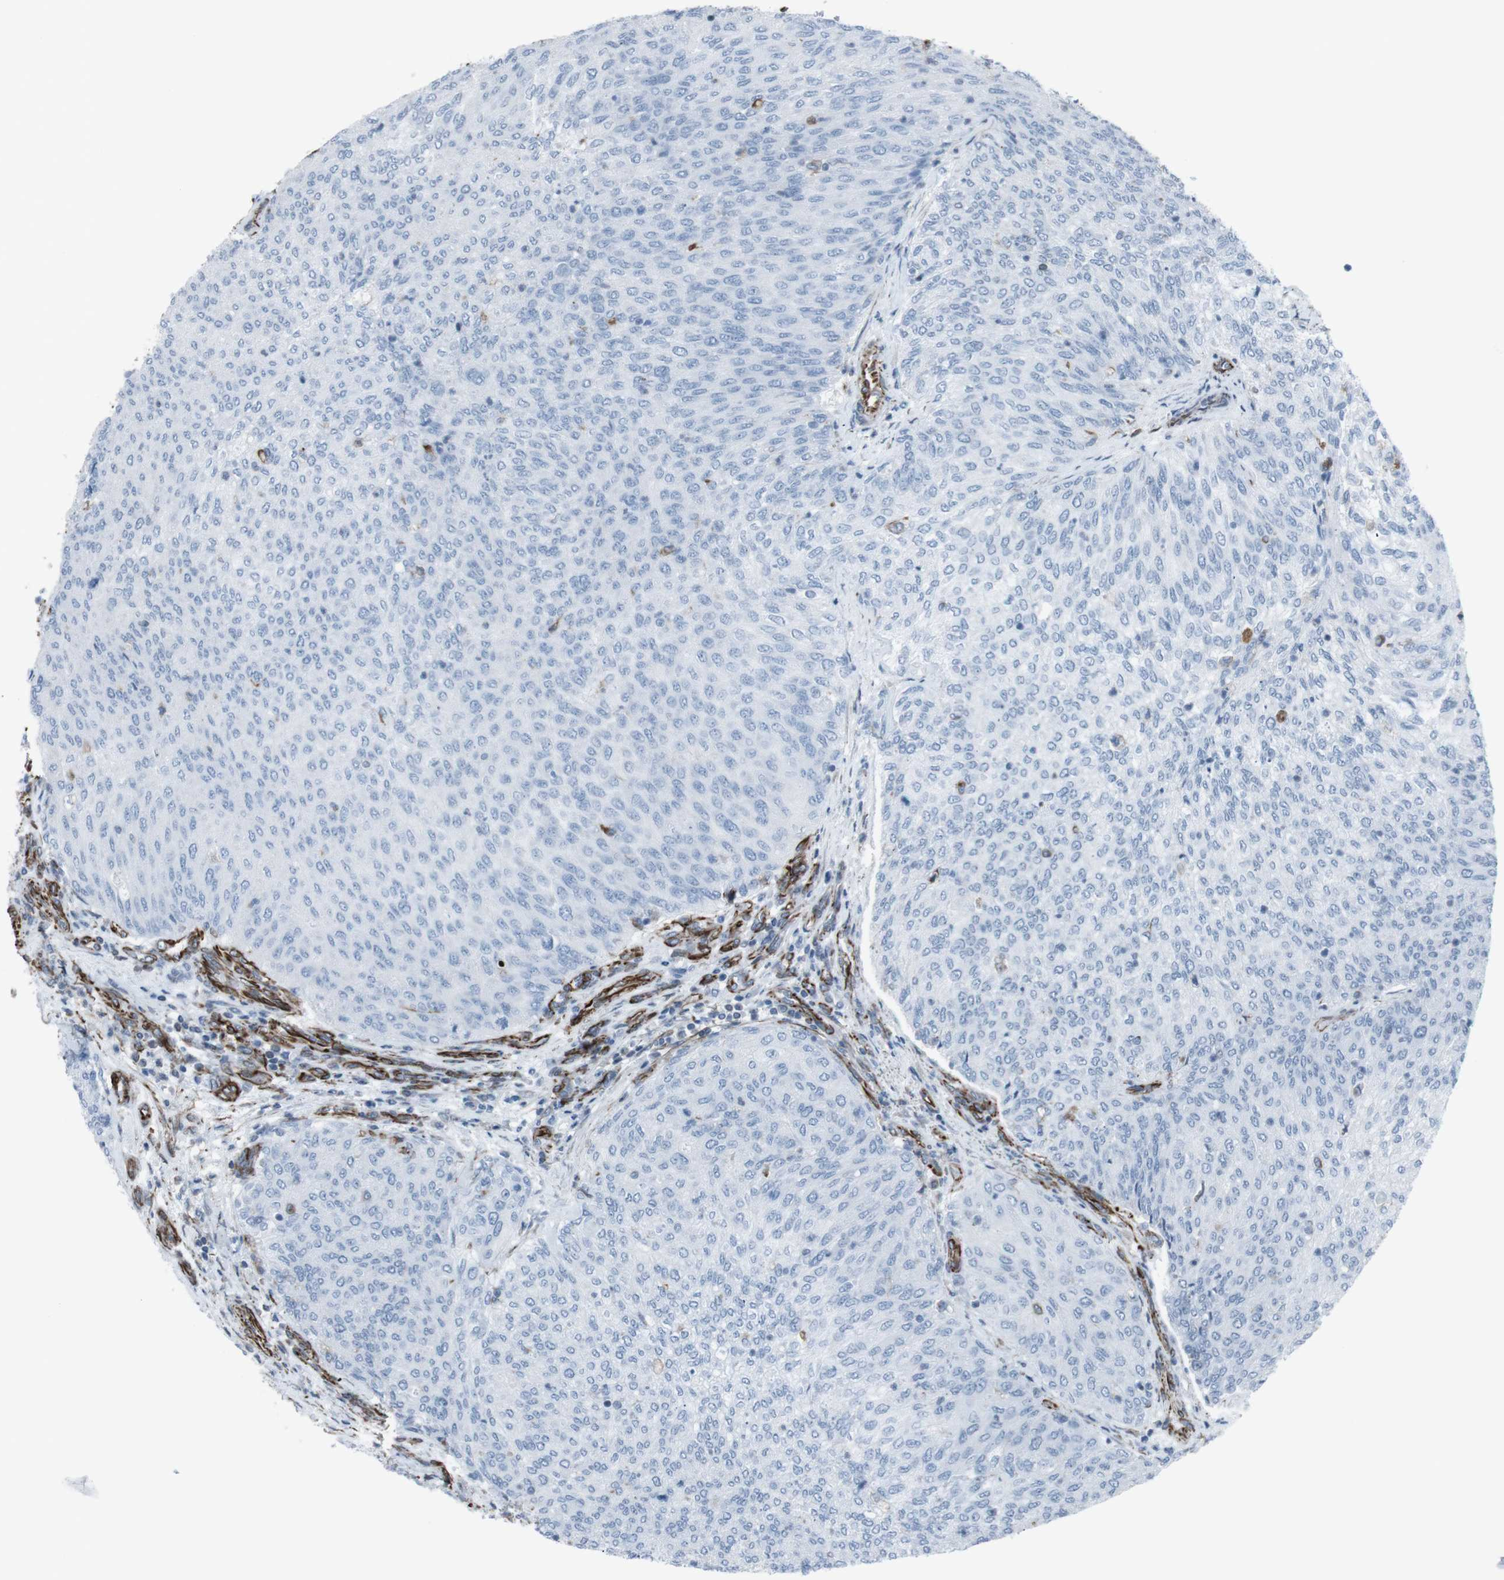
{"staining": {"intensity": "negative", "quantity": "none", "location": "none"}, "tissue": "urothelial cancer", "cell_type": "Tumor cells", "image_type": "cancer", "snomed": [{"axis": "morphology", "description": "Urothelial carcinoma, Low grade"}, {"axis": "topography", "description": "Urinary bladder"}], "caption": "IHC of urothelial cancer exhibits no positivity in tumor cells.", "gene": "ZDHHC6", "patient": {"sex": "female", "age": 79}}